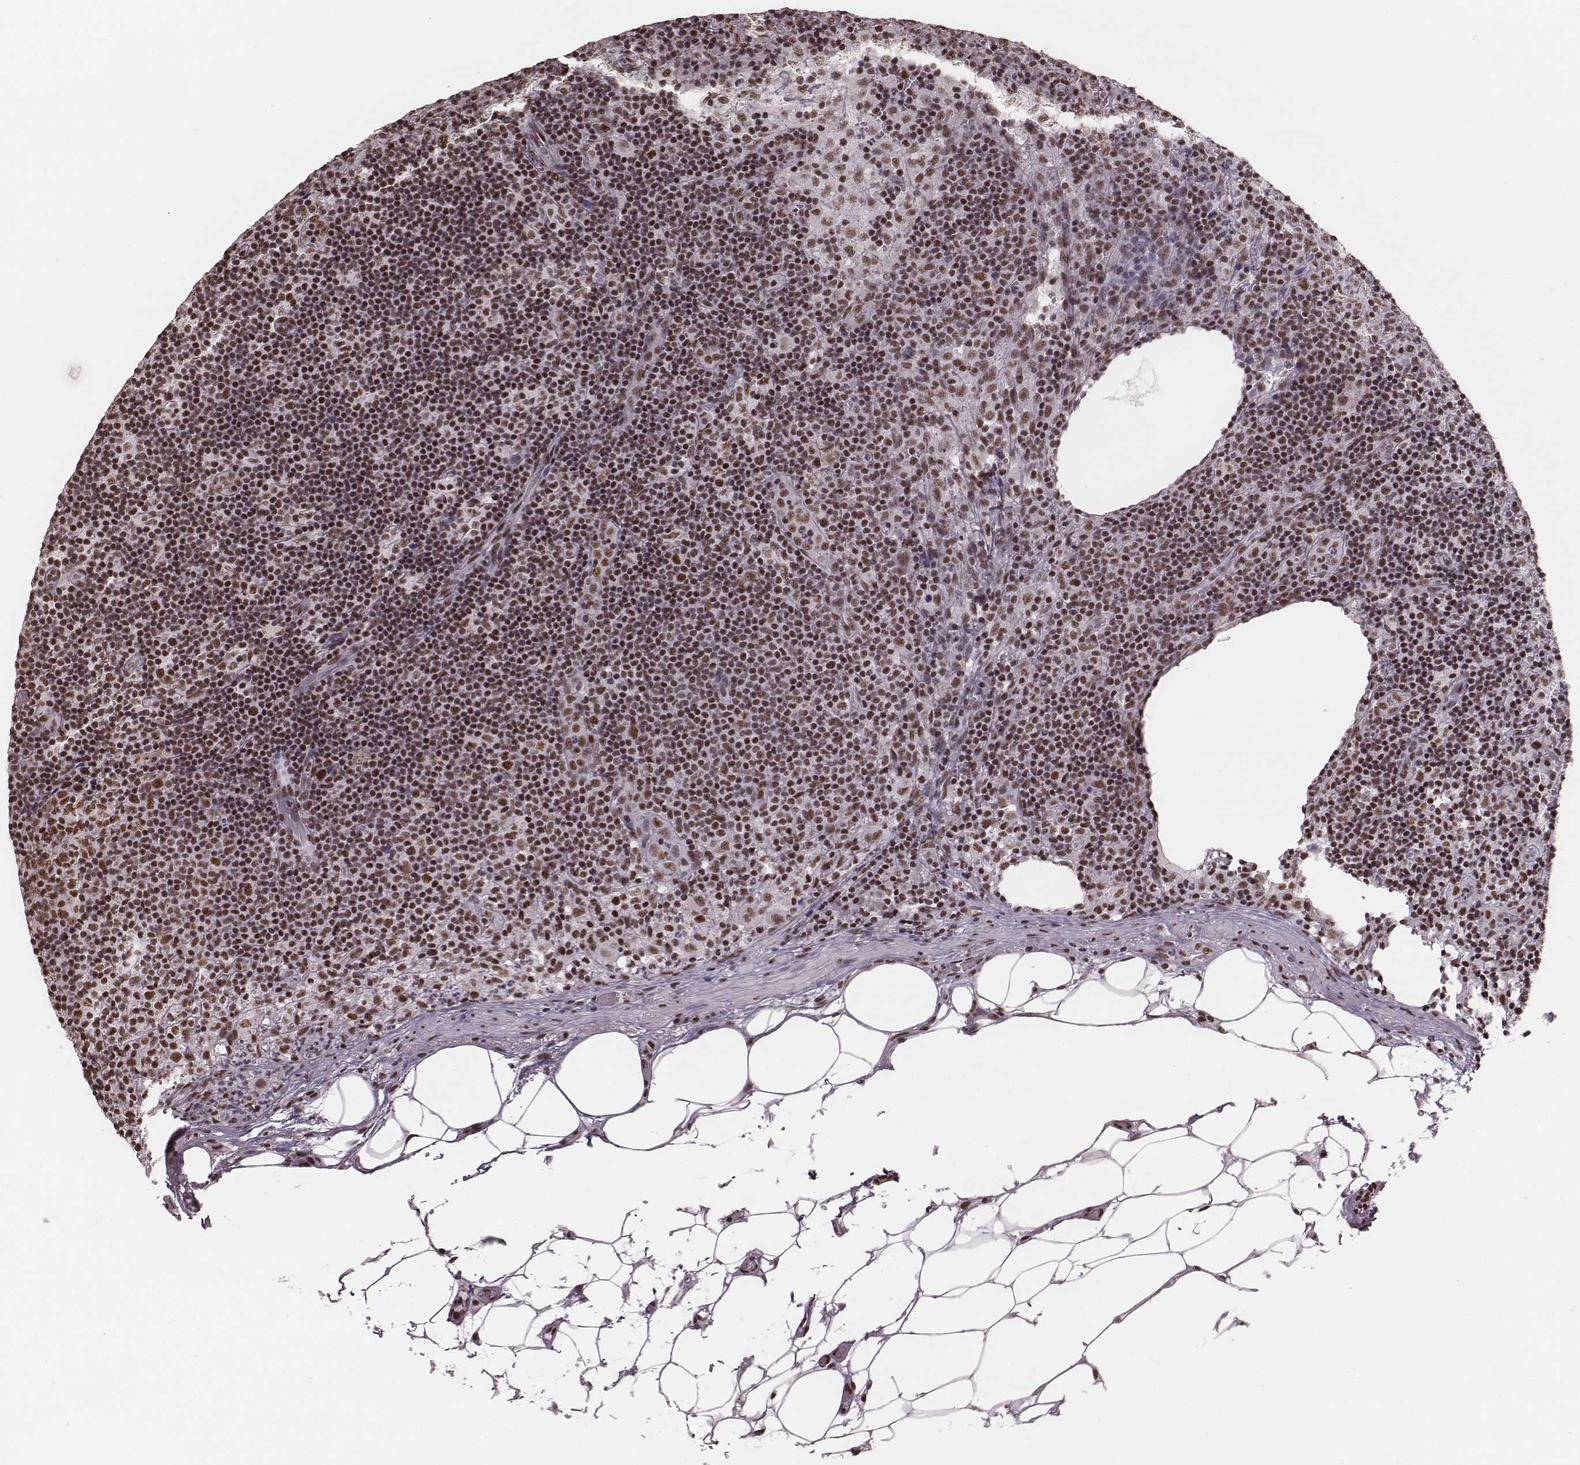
{"staining": {"intensity": "strong", "quantity": ">75%", "location": "nuclear"}, "tissue": "lymph node", "cell_type": "Non-germinal center cells", "image_type": "normal", "snomed": [{"axis": "morphology", "description": "Normal tissue, NOS"}, {"axis": "topography", "description": "Lymph node"}], "caption": "The image displays immunohistochemical staining of normal lymph node. There is strong nuclear positivity is present in approximately >75% of non-germinal center cells.", "gene": "LUC7L", "patient": {"sex": "male", "age": 62}}